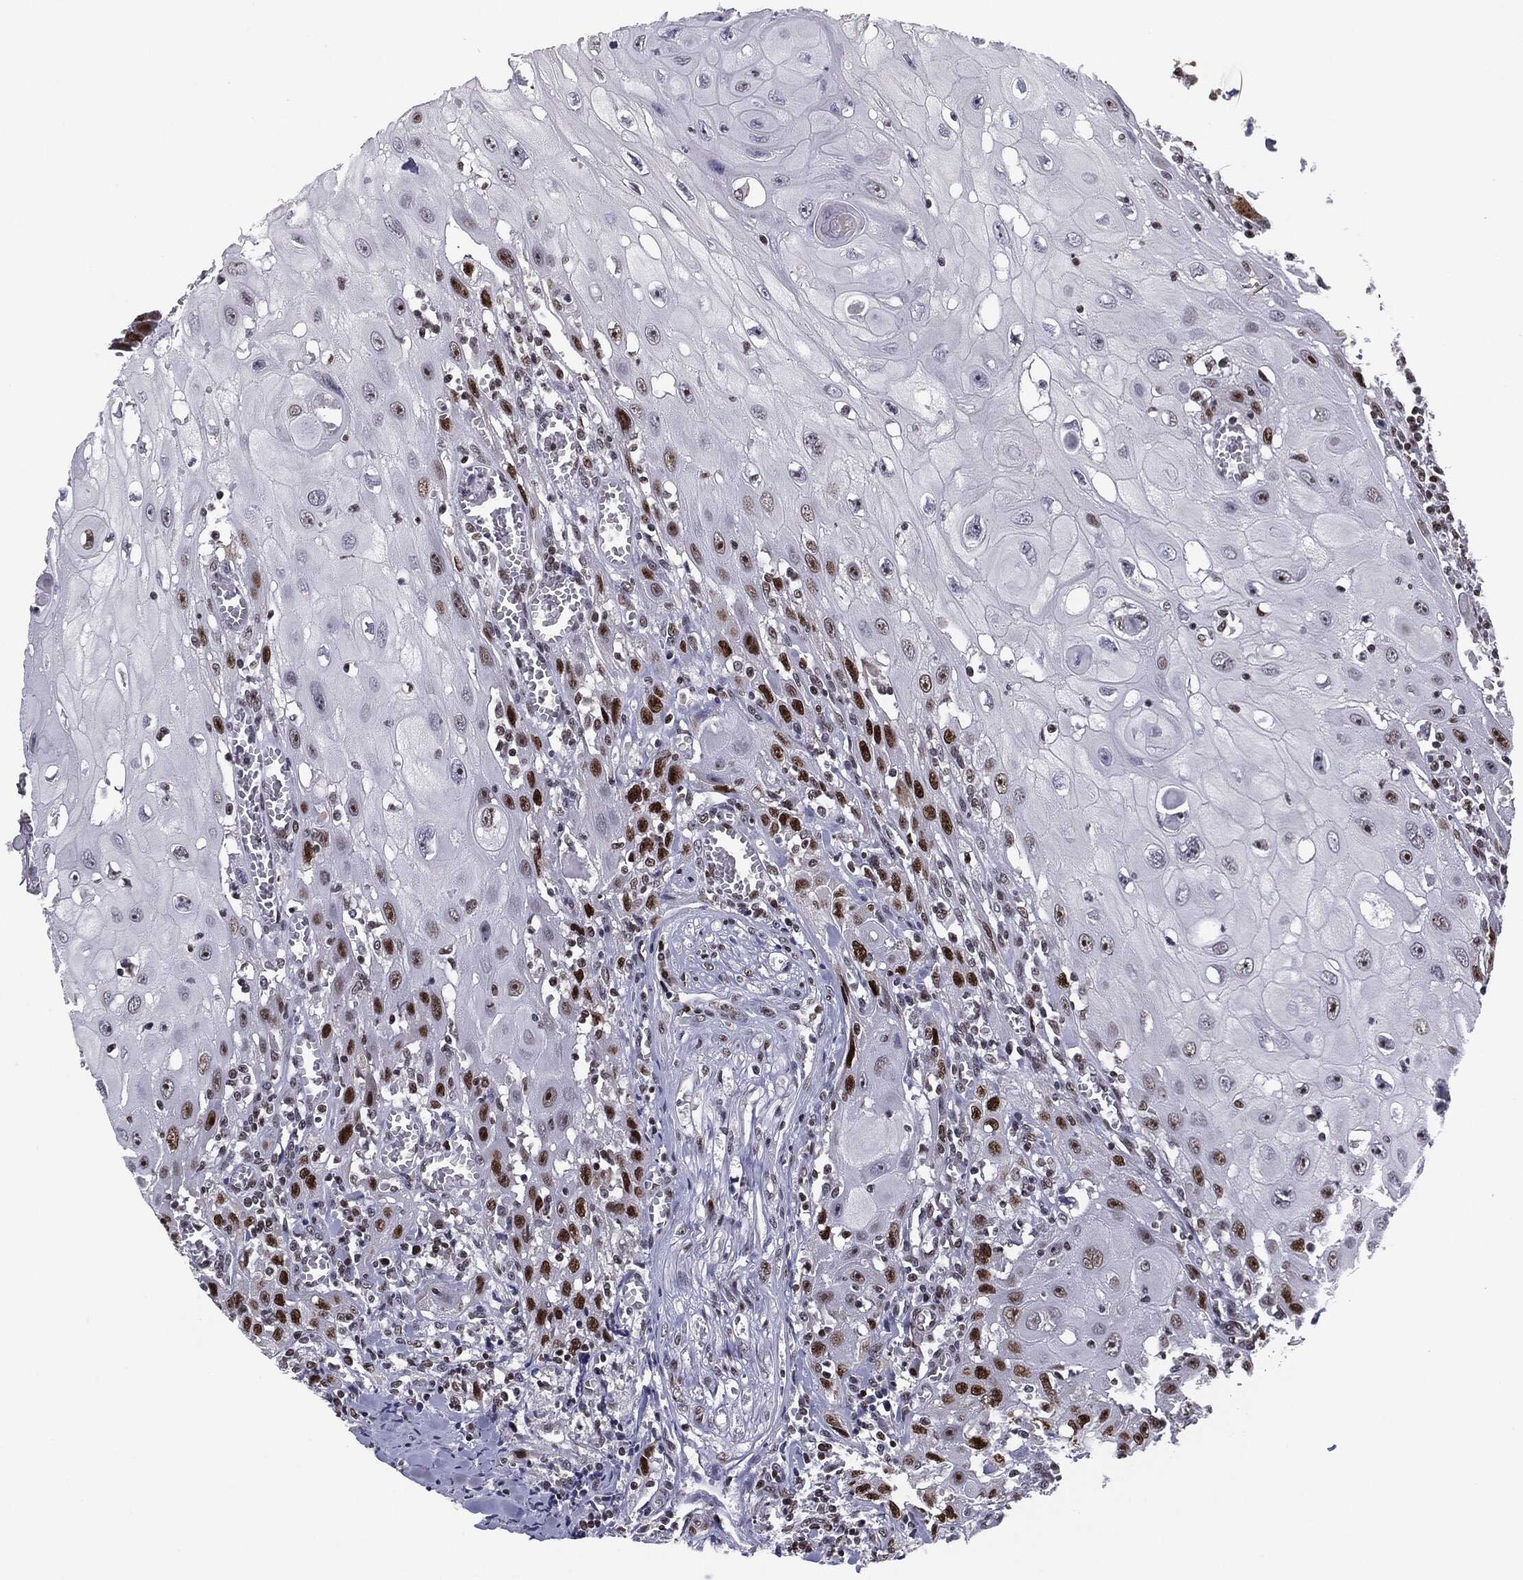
{"staining": {"intensity": "strong", "quantity": ">75%", "location": "nuclear"}, "tissue": "head and neck cancer", "cell_type": "Tumor cells", "image_type": "cancer", "snomed": [{"axis": "morphology", "description": "Normal tissue, NOS"}, {"axis": "morphology", "description": "Squamous cell carcinoma, NOS"}, {"axis": "topography", "description": "Oral tissue"}, {"axis": "topography", "description": "Head-Neck"}], "caption": "Immunohistochemical staining of squamous cell carcinoma (head and neck) reveals strong nuclear protein staining in approximately >75% of tumor cells.", "gene": "MDC1", "patient": {"sex": "male", "age": 71}}